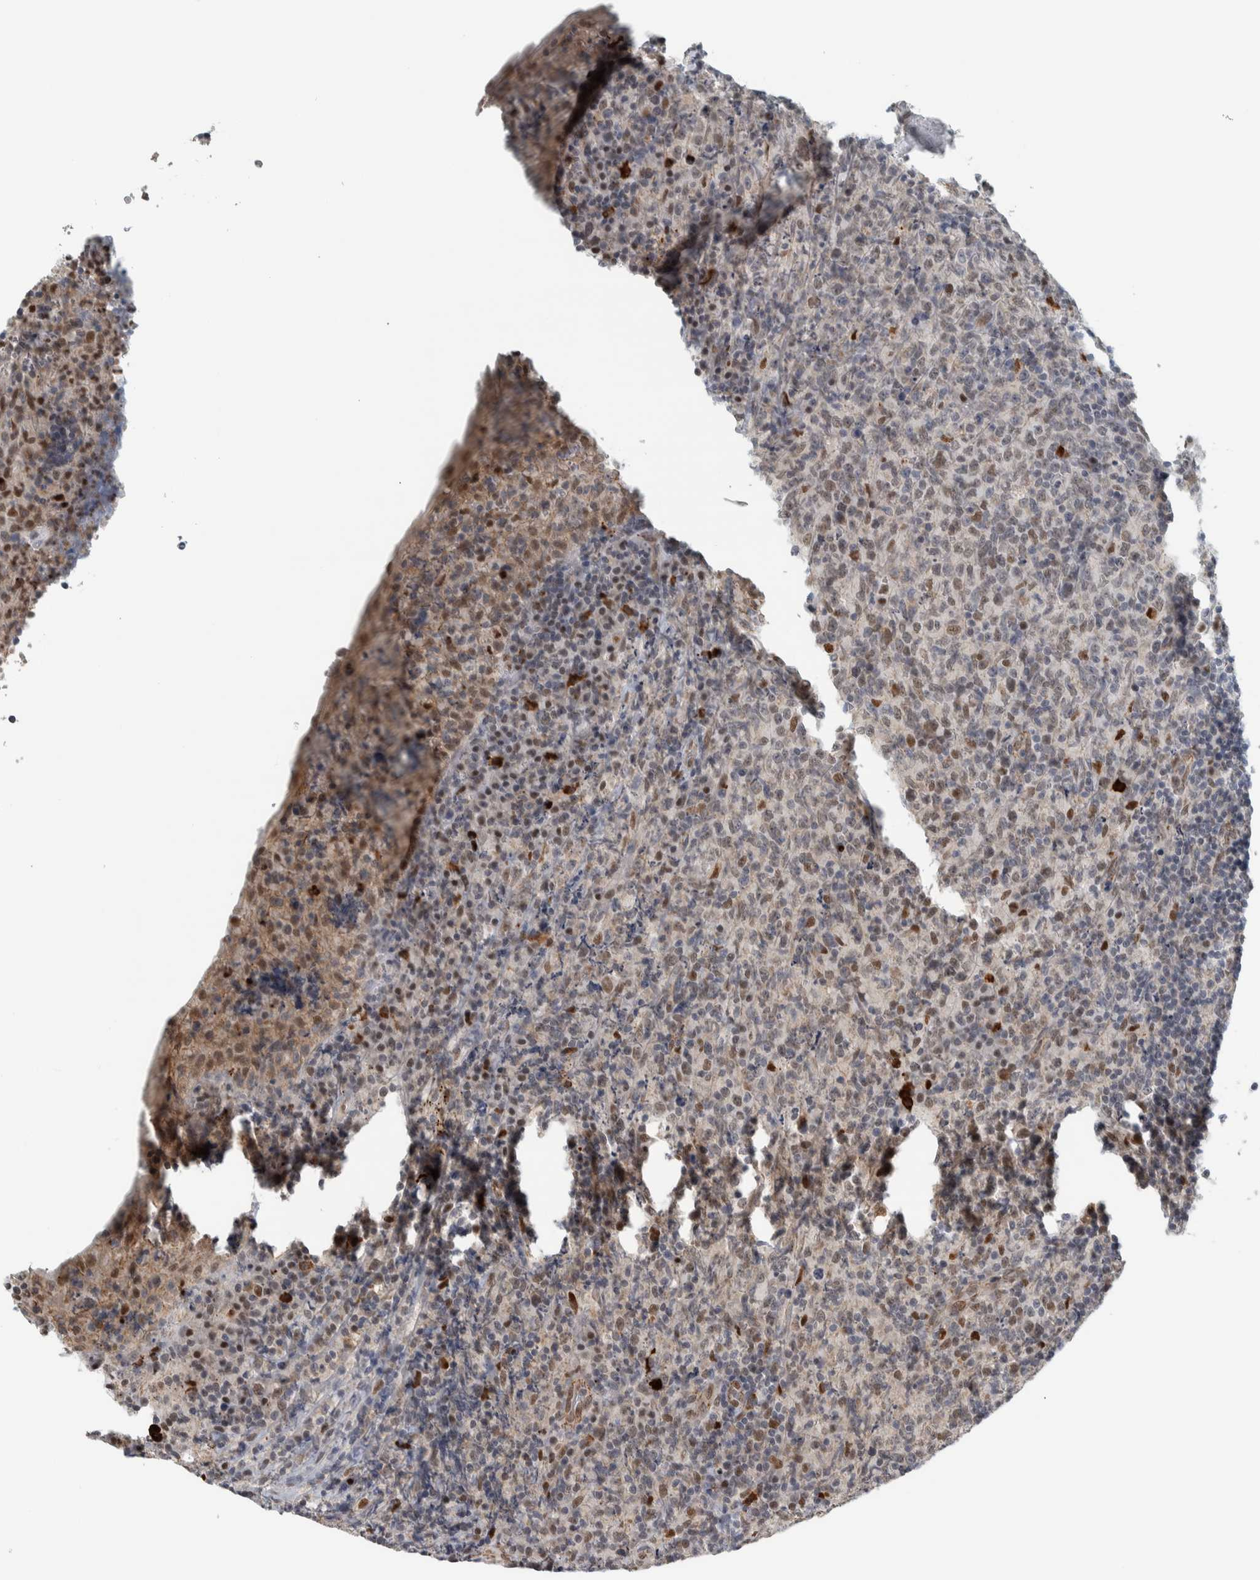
{"staining": {"intensity": "weak", "quantity": "25%-75%", "location": "nuclear"}, "tissue": "lymphoma", "cell_type": "Tumor cells", "image_type": "cancer", "snomed": [{"axis": "morphology", "description": "Malignant lymphoma, non-Hodgkin's type, High grade"}, {"axis": "topography", "description": "Tonsil"}], "caption": "This is a histology image of immunohistochemistry staining of lymphoma, which shows weak expression in the nuclear of tumor cells.", "gene": "ADPRM", "patient": {"sex": "female", "age": 36}}